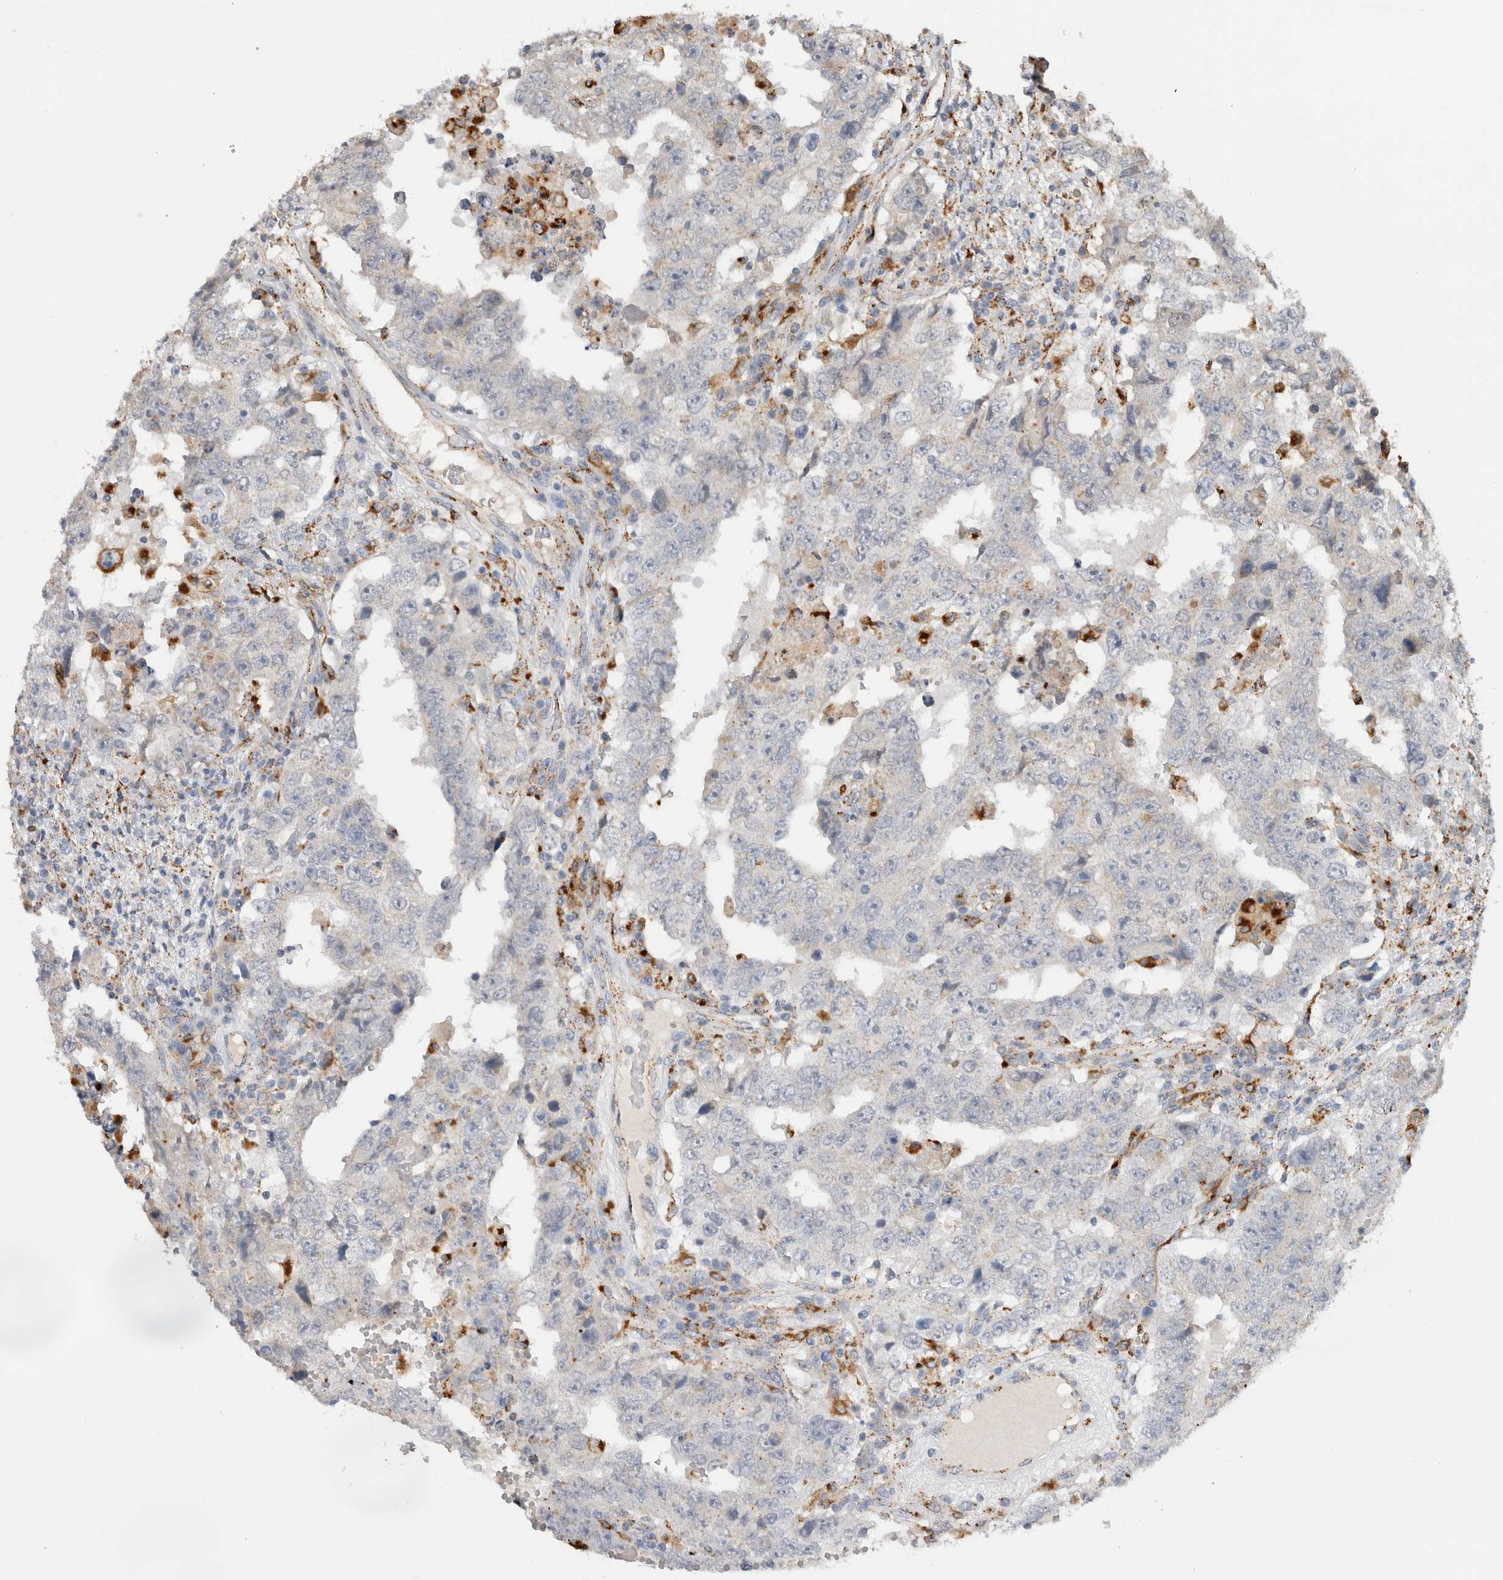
{"staining": {"intensity": "negative", "quantity": "none", "location": "none"}, "tissue": "testis cancer", "cell_type": "Tumor cells", "image_type": "cancer", "snomed": [{"axis": "morphology", "description": "Carcinoma, Embryonal, NOS"}, {"axis": "topography", "description": "Testis"}], "caption": "An IHC image of testis embryonal carcinoma is shown. There is no staining in tumor cells of testis embryonal carcinoma. (DAB IHC with hematoxylin counter stain).", "gene": "GNS", "patient": {"sex": "male", "age": 26}}